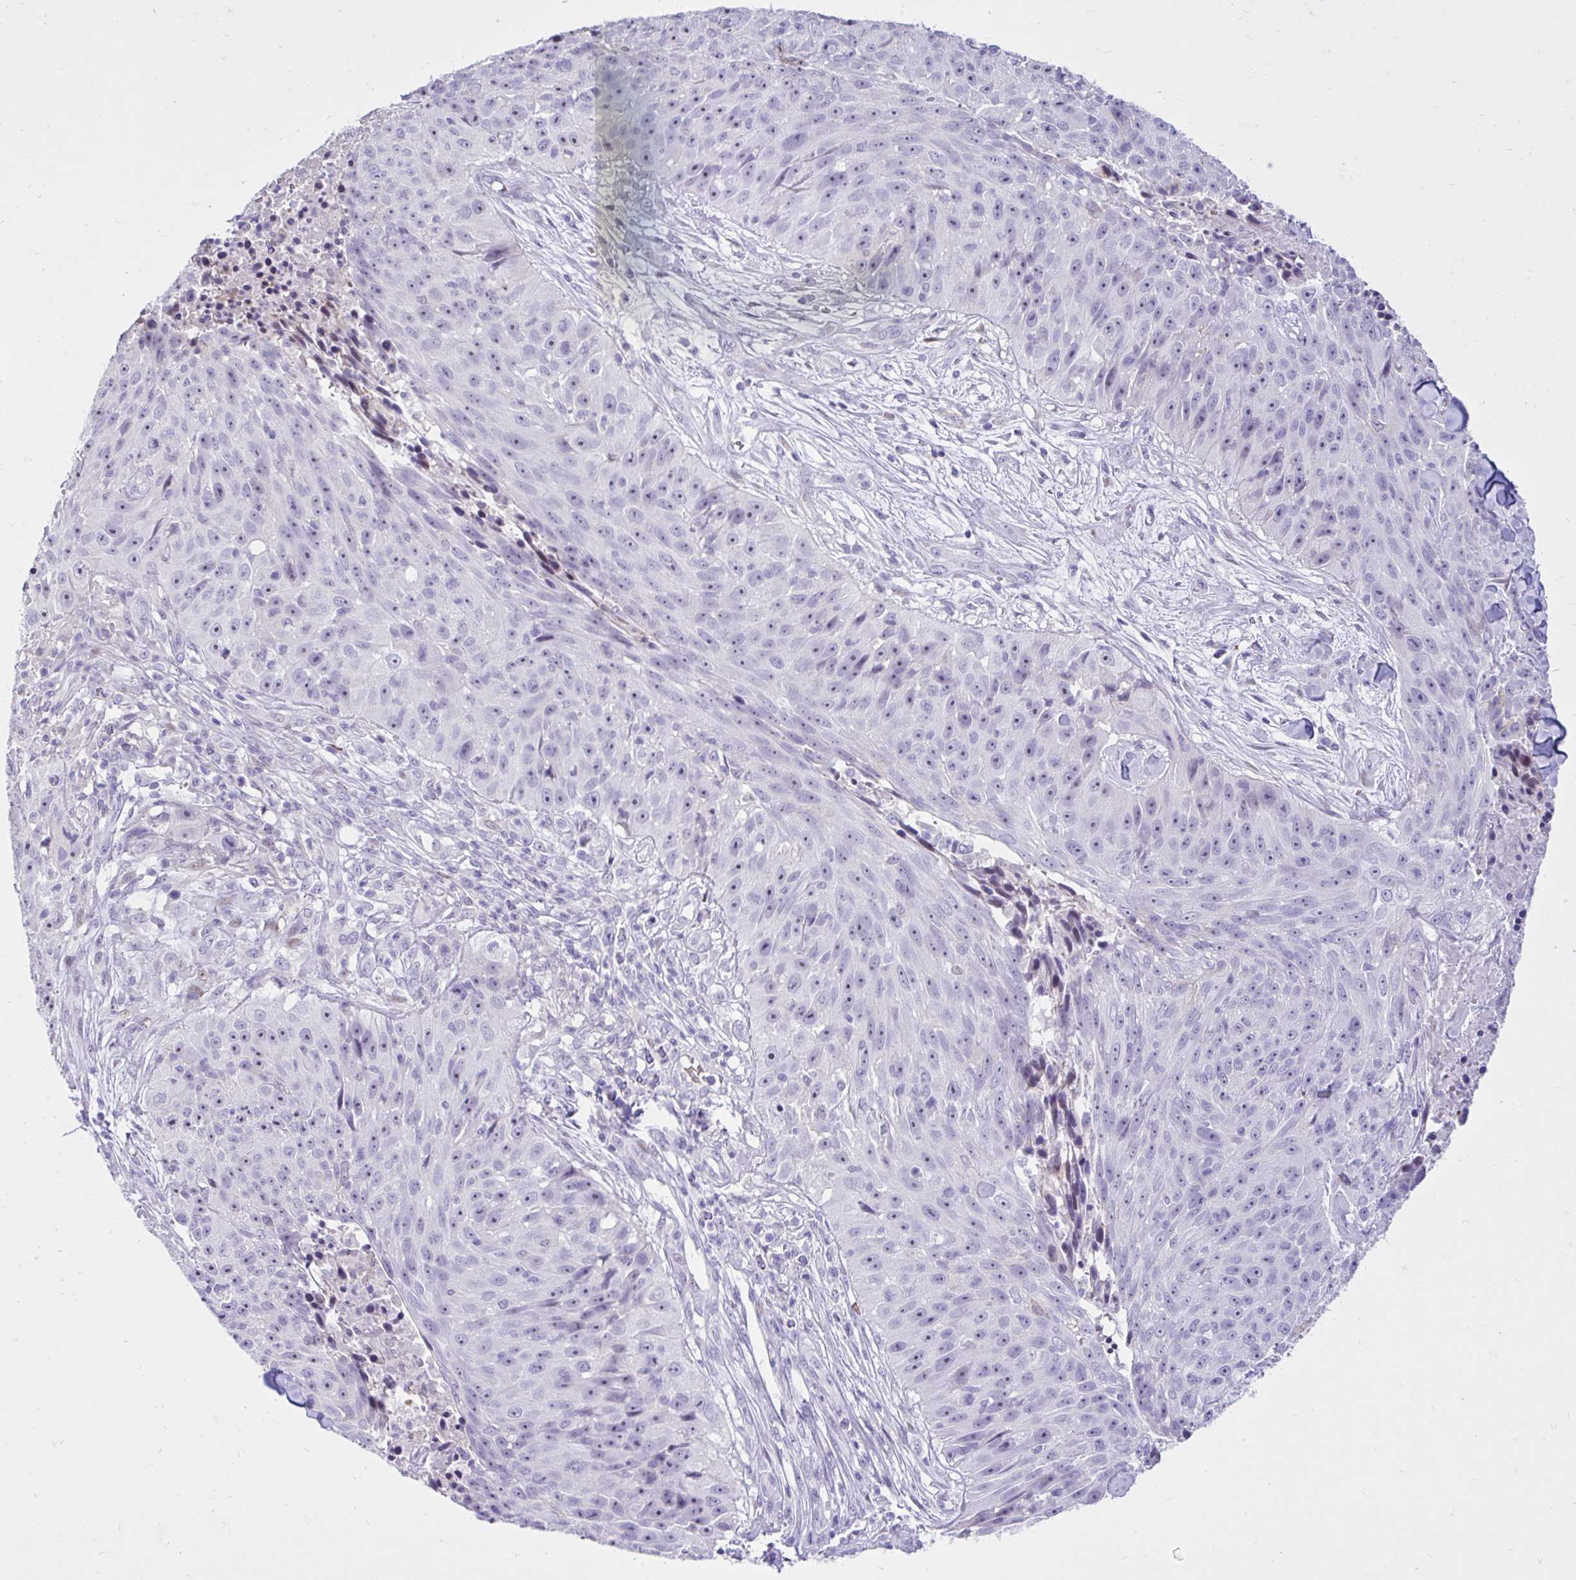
{"staining": {"intensity": "negative", "quantity": "none", "location": "none"}, "tissue": "skin cancer", "cell_type": "Tumor cells", "image_type": "cancer", "snomed": [{"axis": "morphology", "description": "Squamous cell carcinoma, NOS"}, {"axis": "topography", "description": "Skin"}], "caption": "The histopathology image shows no staining of tumor cells in skin cancer (squamous cell carcinoma).", "gene": "NHLH2", "patient": {"sex": "female", "age": 87}}